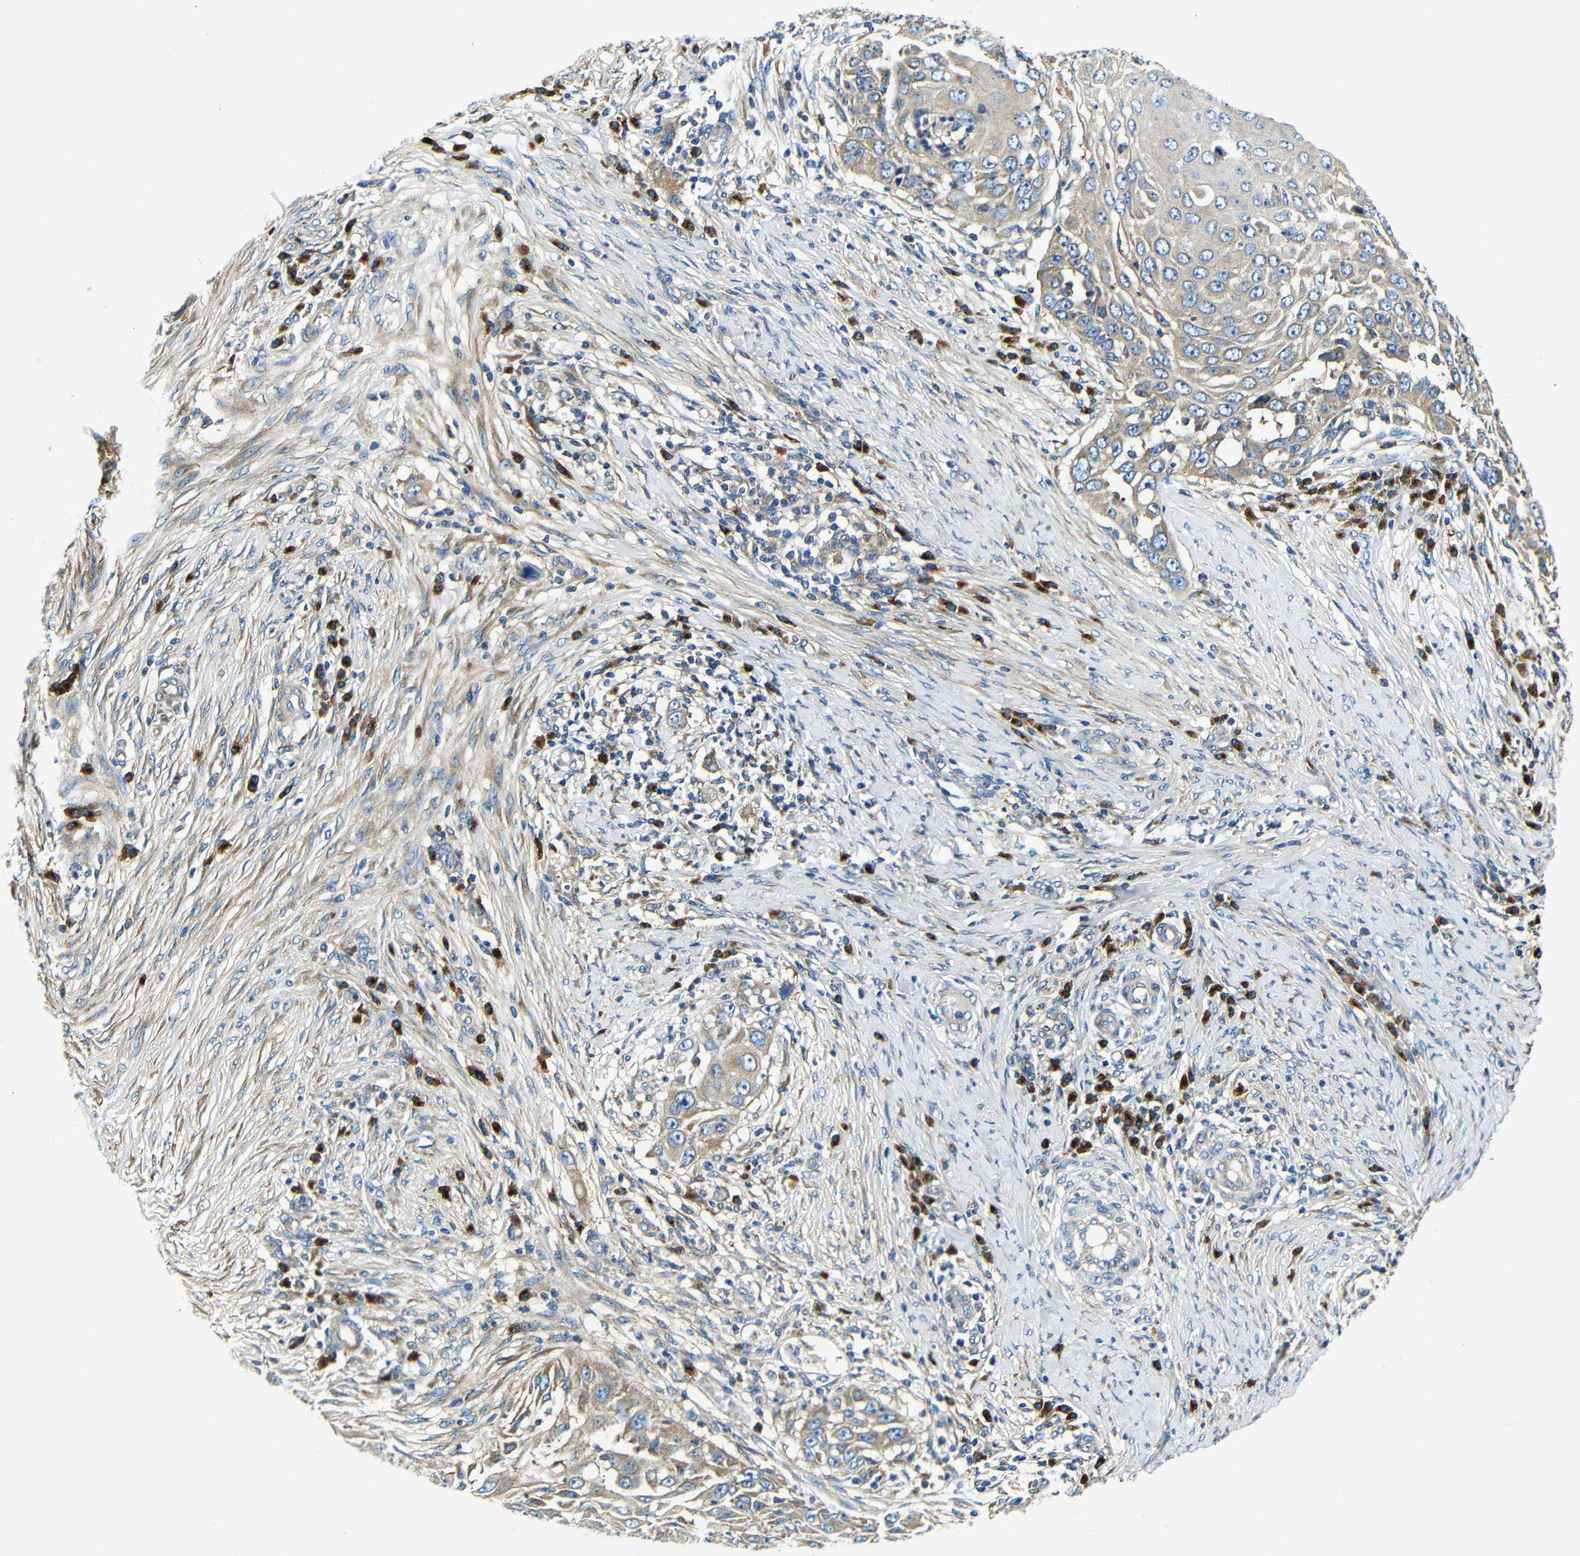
{"staining": {"intensity": "weak", "quantity": ">75%", "location": "cytoplasmic/membranous"}, "tissue": "skin cancer", "cell_type": "Tumor cells", "image_type": "cancer", "snomed": [{"axis": "morphology", "description": "Squamous cell carcinoma, NOS"}, {"axis": "topography", "description": "Skin"}], "caption": "A photomicrograph showing weak cytoplasmic/membranous positivity in about >75% of tumor cells in skin squamous cell carcinoma, as visualized by brown immunohistochemical staining.", "gene": "USO1", "patient": {"sex": "female", "age": 44}}